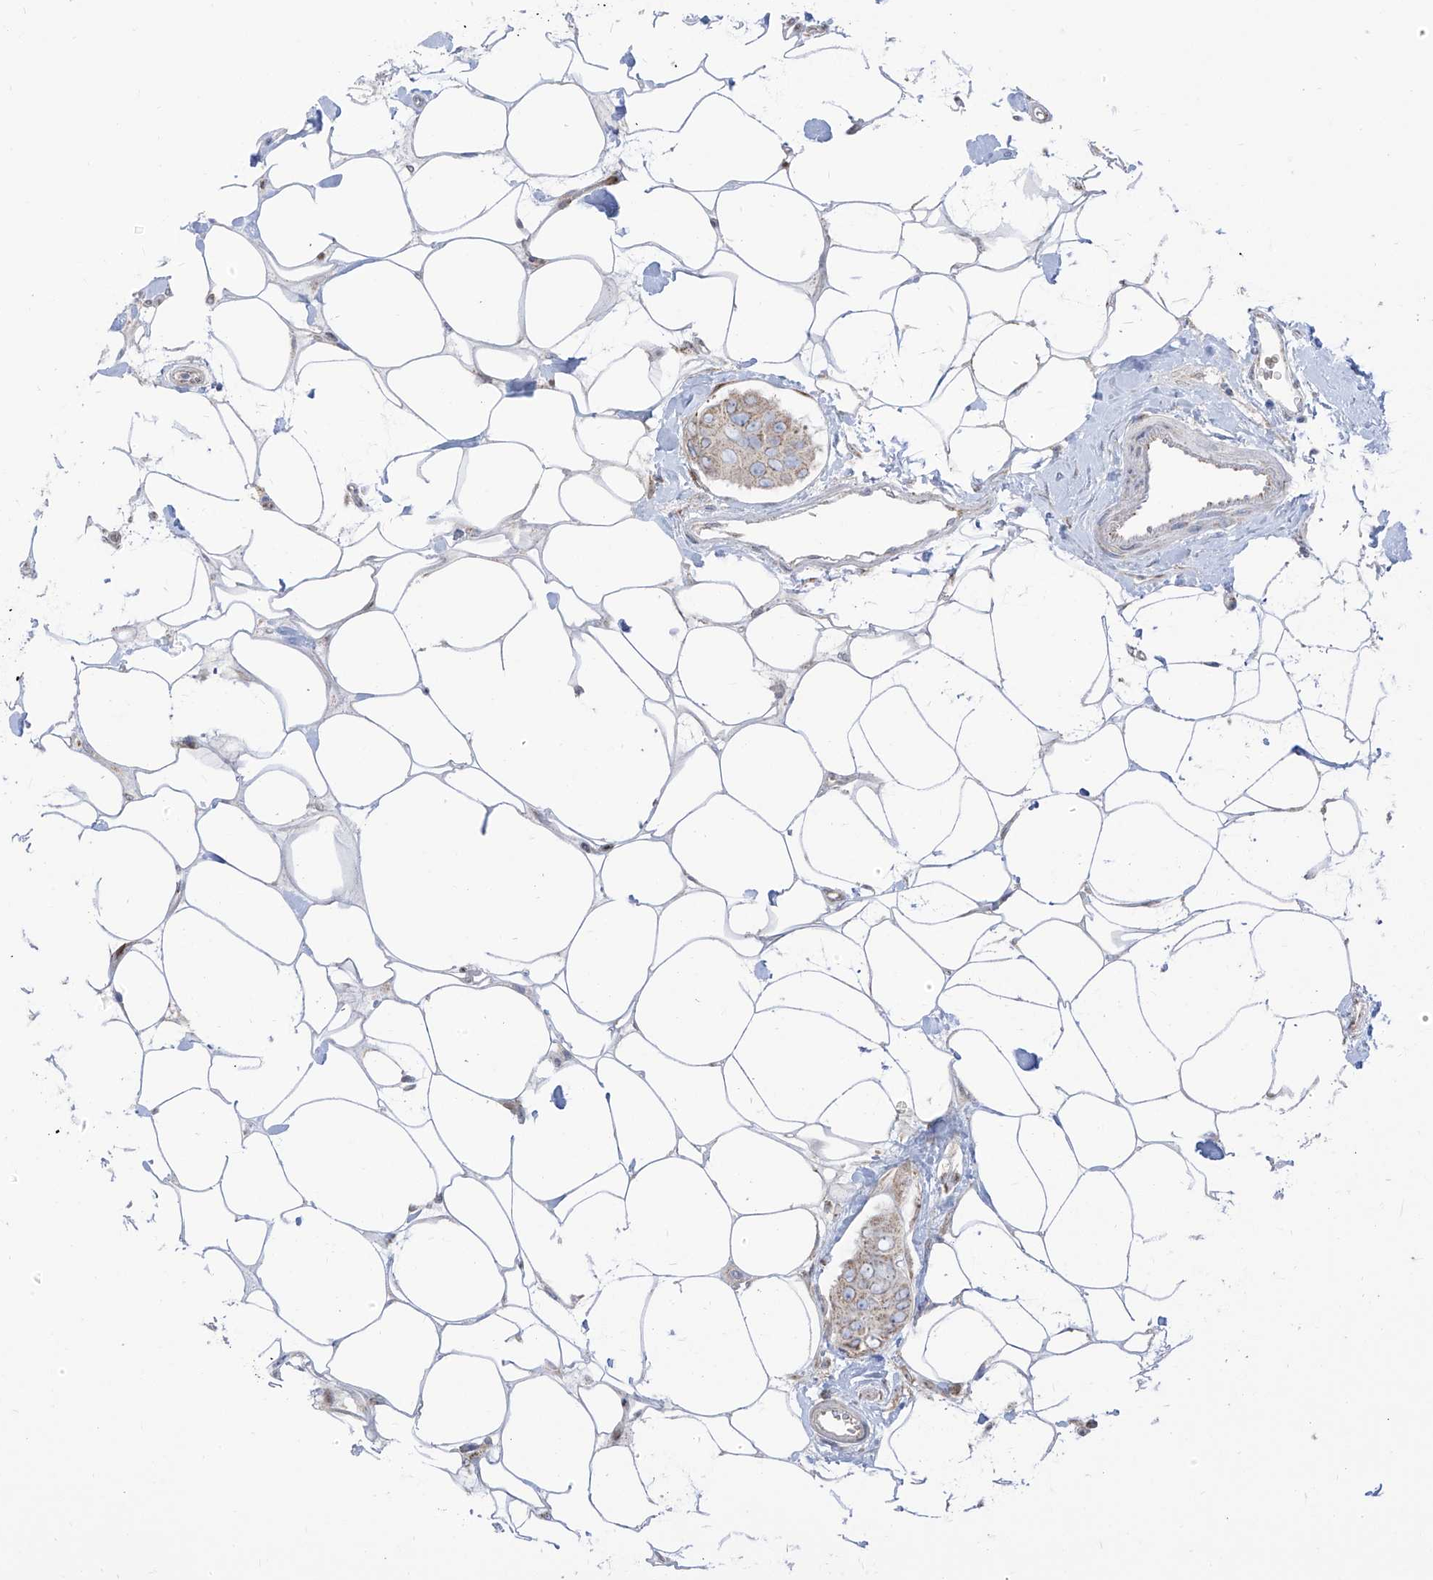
{"staining": {"intensity": "moderate", "quantity": ">75%", "location": "cytoplasmic/membranous"}, "tissue": "breast cancer", "cell_type": "Tumor cells", "image_type": "cancer", "snomed": [{"axis": "morphology", "description": "Normal tissue, NOS"}, {"axis": "morphology", "description": "Duct carcinoma"}, {"axis": "topography", "description": "Breast"}], "caption": "This image exhibits immunohistochemistry staining of human infiltrating ductal carcinoma (breast), with medium moderate cytoplasmic/membranous expression in about >75% of tumor cells.", "gene": "ARHGEF40", "patient": {"sex": "female", "age": 39}}